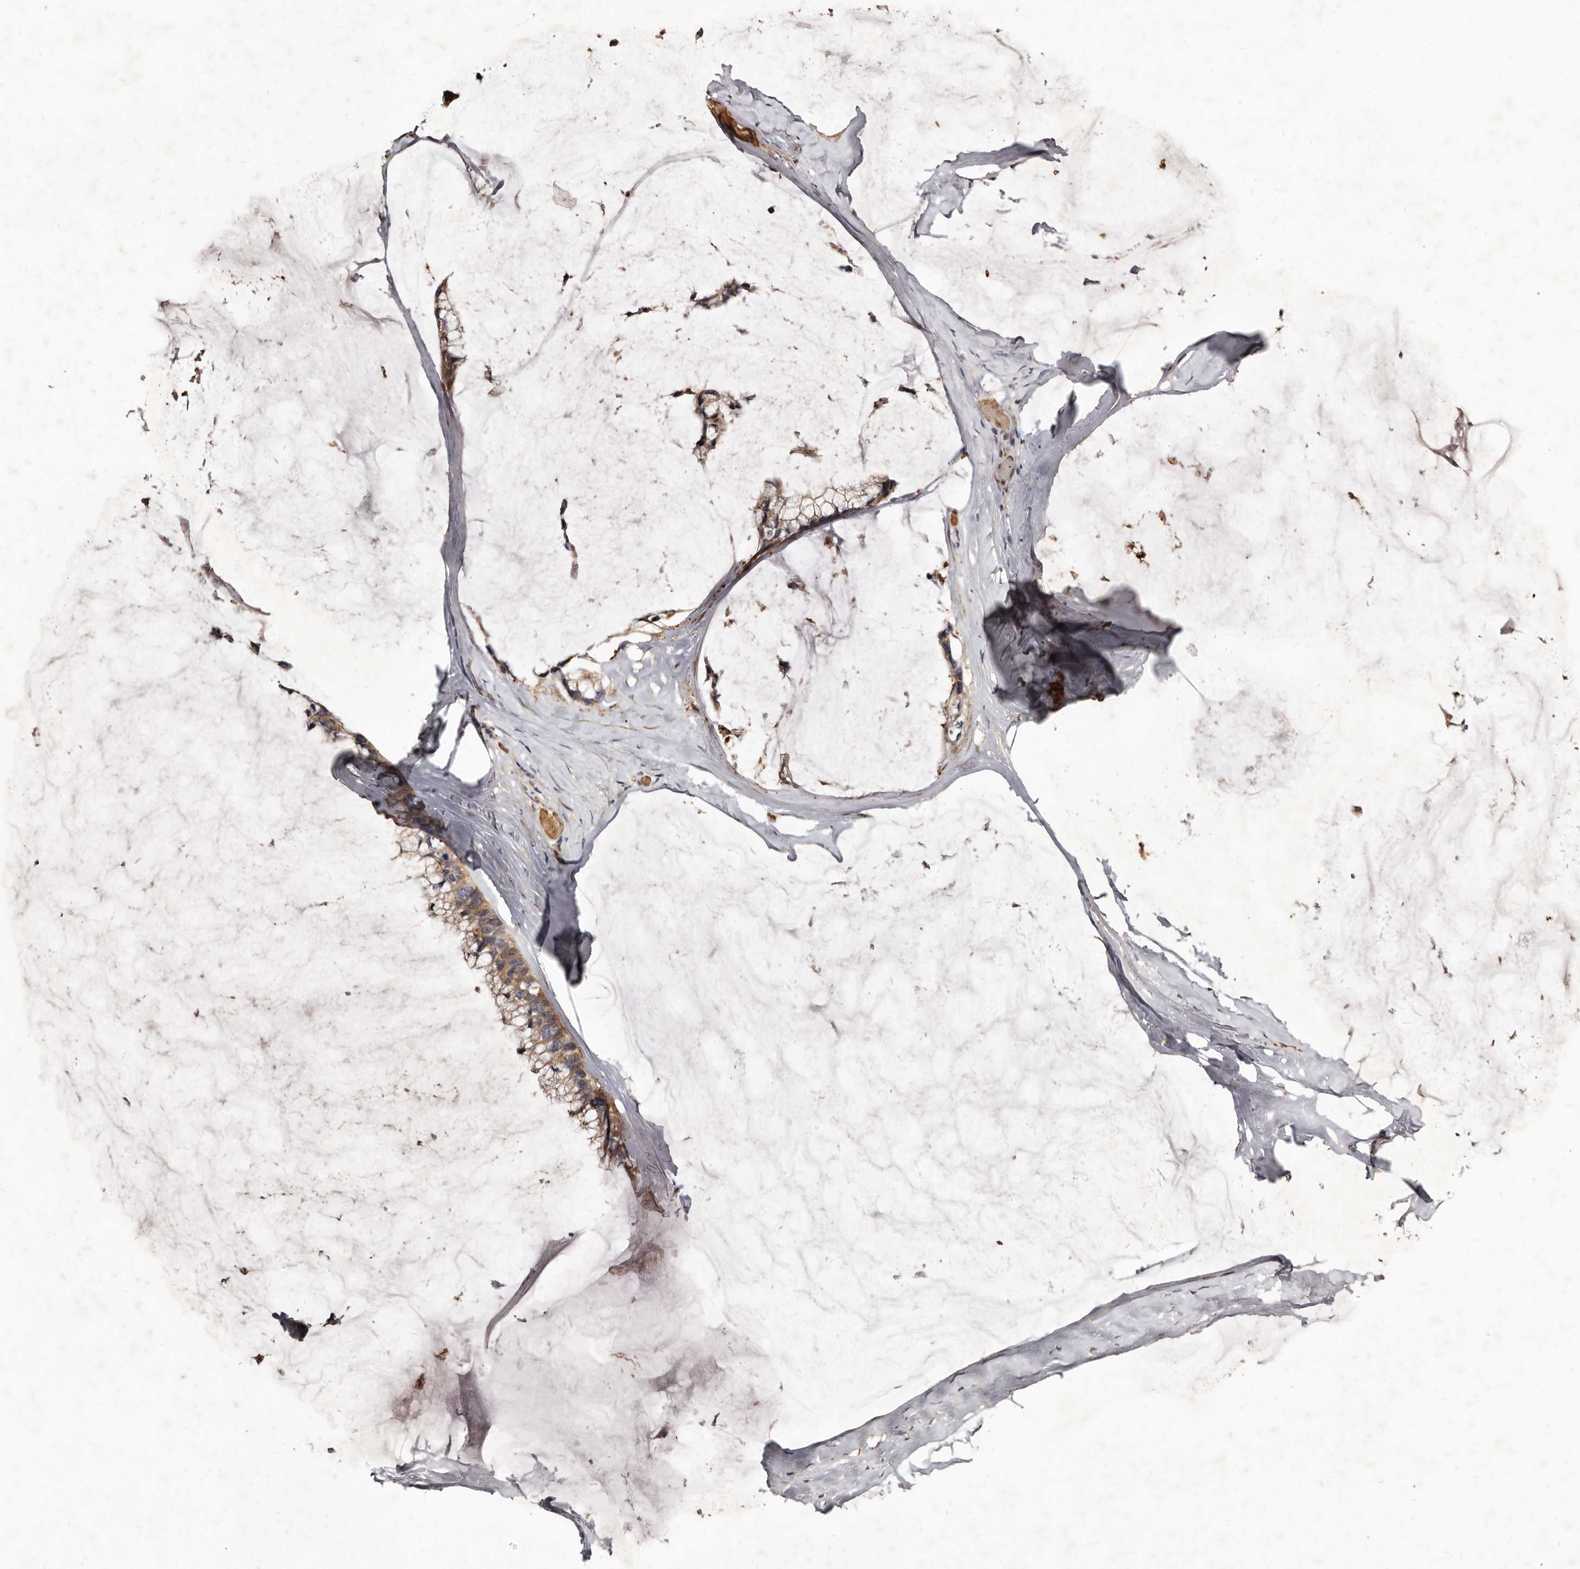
{"staining": {"intensity": "moderate", "quantity": ">75%", "location": "cytoplasmic/membranous"}, "tissue": "ovarian cancer", "cell_type": "Tumor cells", "image_type": "cancer", "snomed": [{"axis": "morphology", "description": "Cystadenocarcinoma, mucinous, NOS"}, {"axis": "topography", "description": "Ovary"}], "caption": "This is a histology image of immunohistochemistry staining of ovarian cancer (mucinous cystadenocarcinoma), which shows moderate staining in the cytoplasmic/membranous of tumor cells.", "gene": "BAX", "patient": {"sex": "female", "age": 39}}